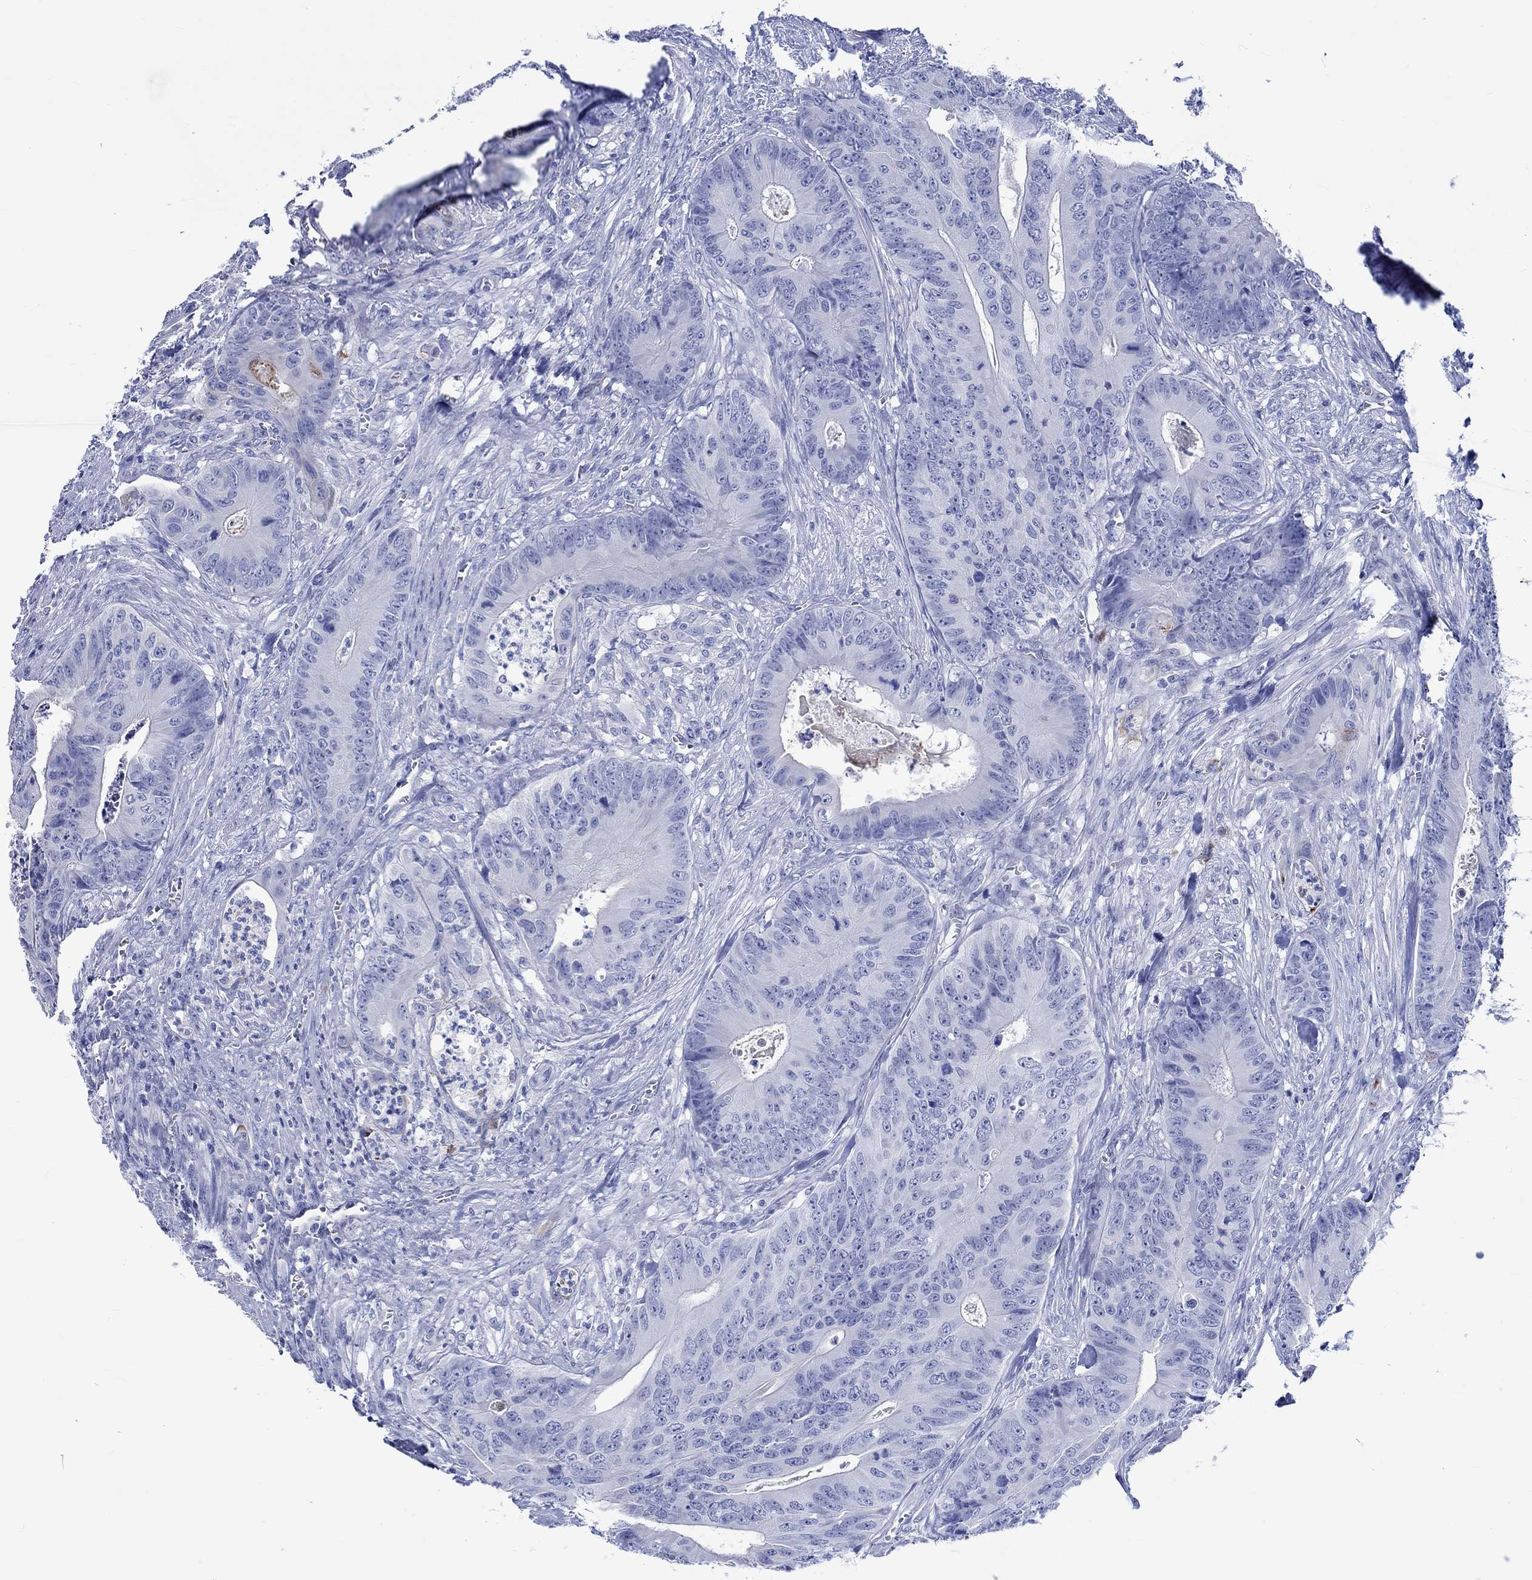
{"staining": {"intensity": "negative", "quantity": "none", "location": "none"}, "tissue": "colorectal cancer", "cell_type": "Tumor cells", "image_type": "cancer", "snomed": [{"axis": "morphology", "description": "Adenocarcinoma, NOS"}, {"axis": "topography", "description": "Colon"}], "caption": "This is an immunohistochemistry image of colorectal adenocarcinoma. There is no positivity in tumor cells.", "gene": "KLHL33", "patient": {"sex": "male", "age": 84}}